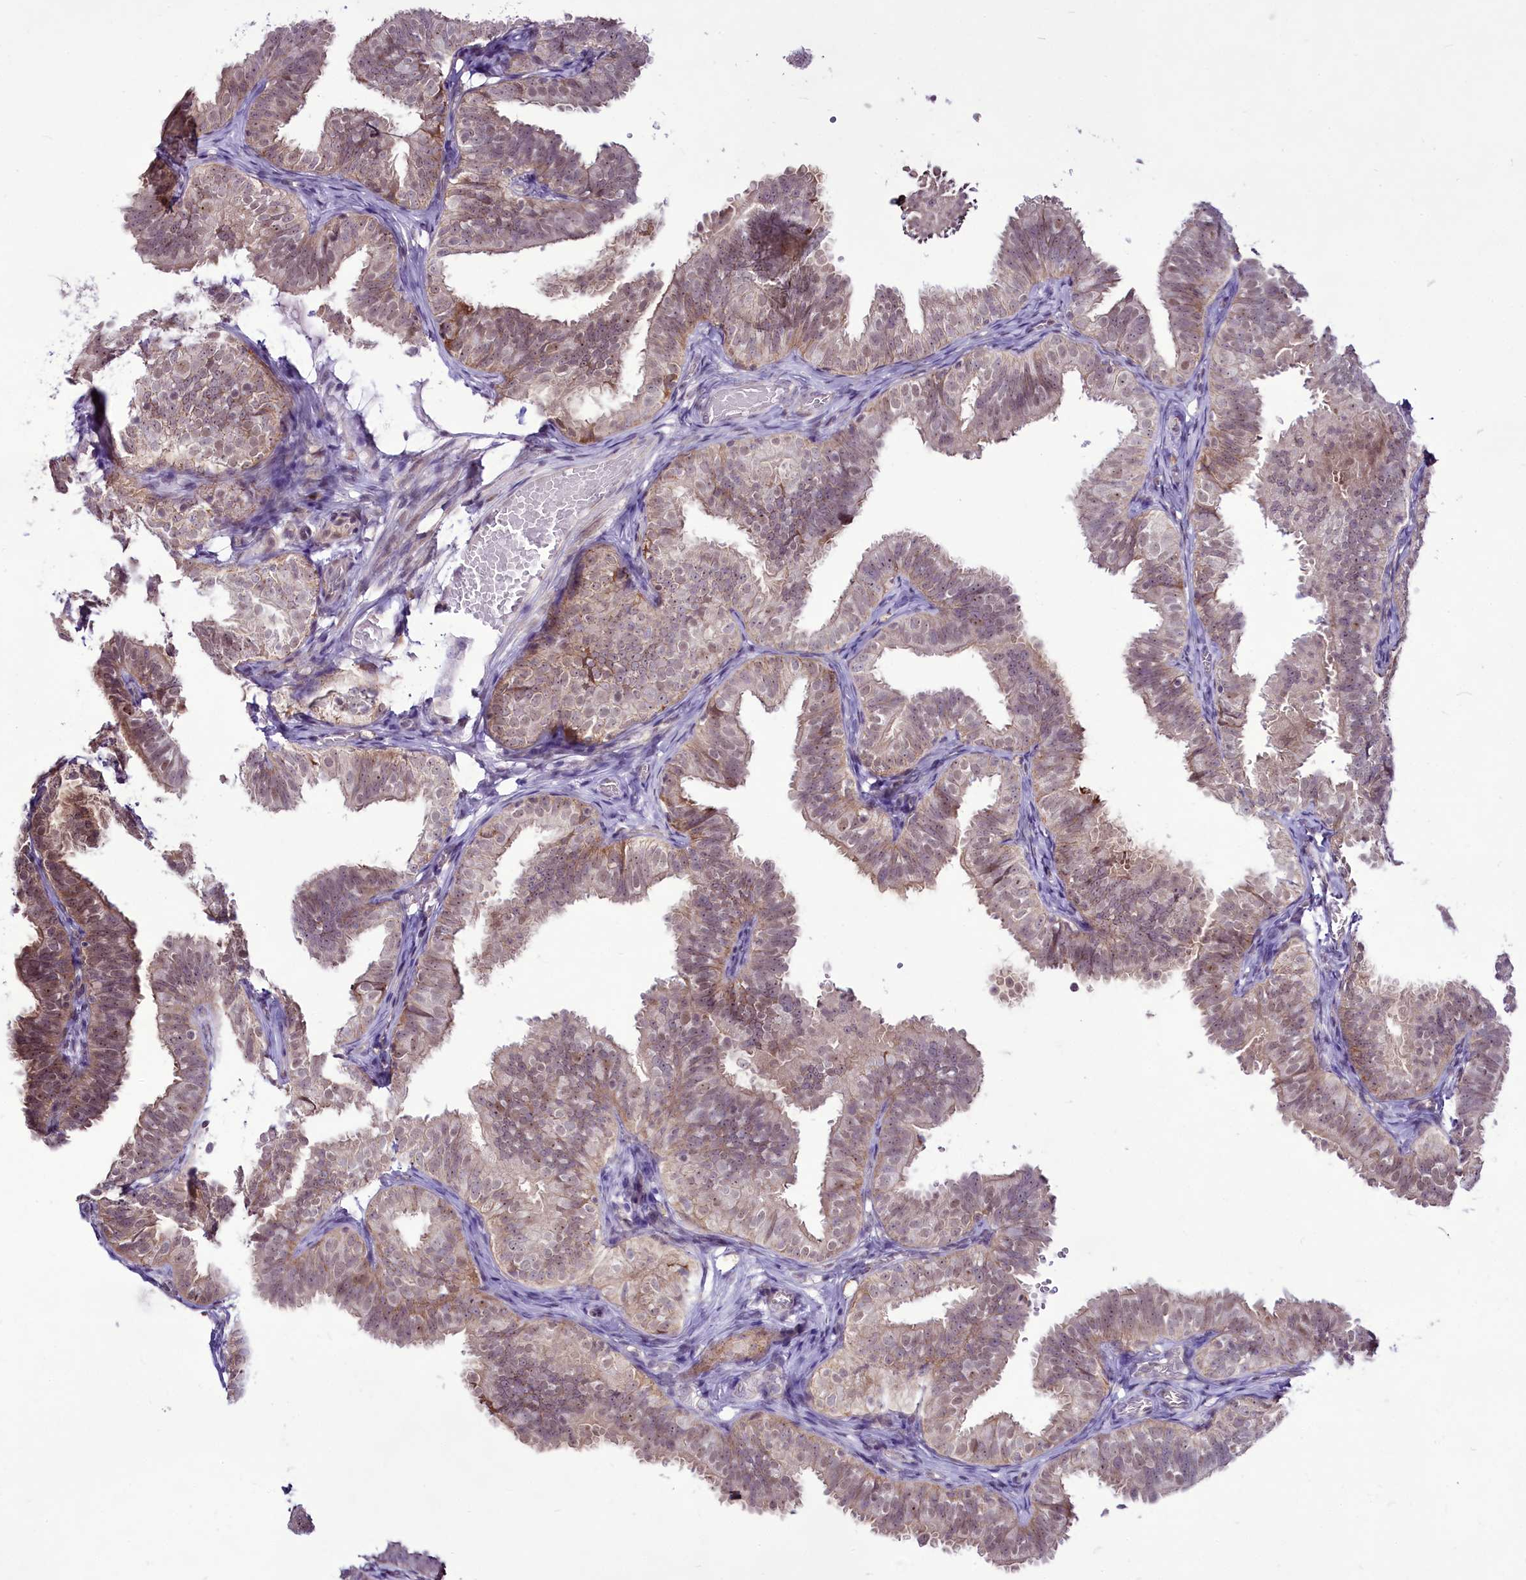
{"staining": {"intensity": "weak", "quantity": ">75%", "location": "cytoplasmic/membranous,nuclear"}, "tissue": "fallopian tube", "cell_type": "Glandular cells", "image_type": "normal", "snomed": [{"axis": "morphology", "description": "Normal tissue, NOS"}, {"axis": "topography", "description": "Fallopian tube"}], "caption": "Protein staining by IHC displays weak cytoplasmic/membranous,nuclear staining in about >75% of glandular cells in normal fallopian tube.", "gene": "RSBN1", "patient": {"sex": "female", "age": 35}}